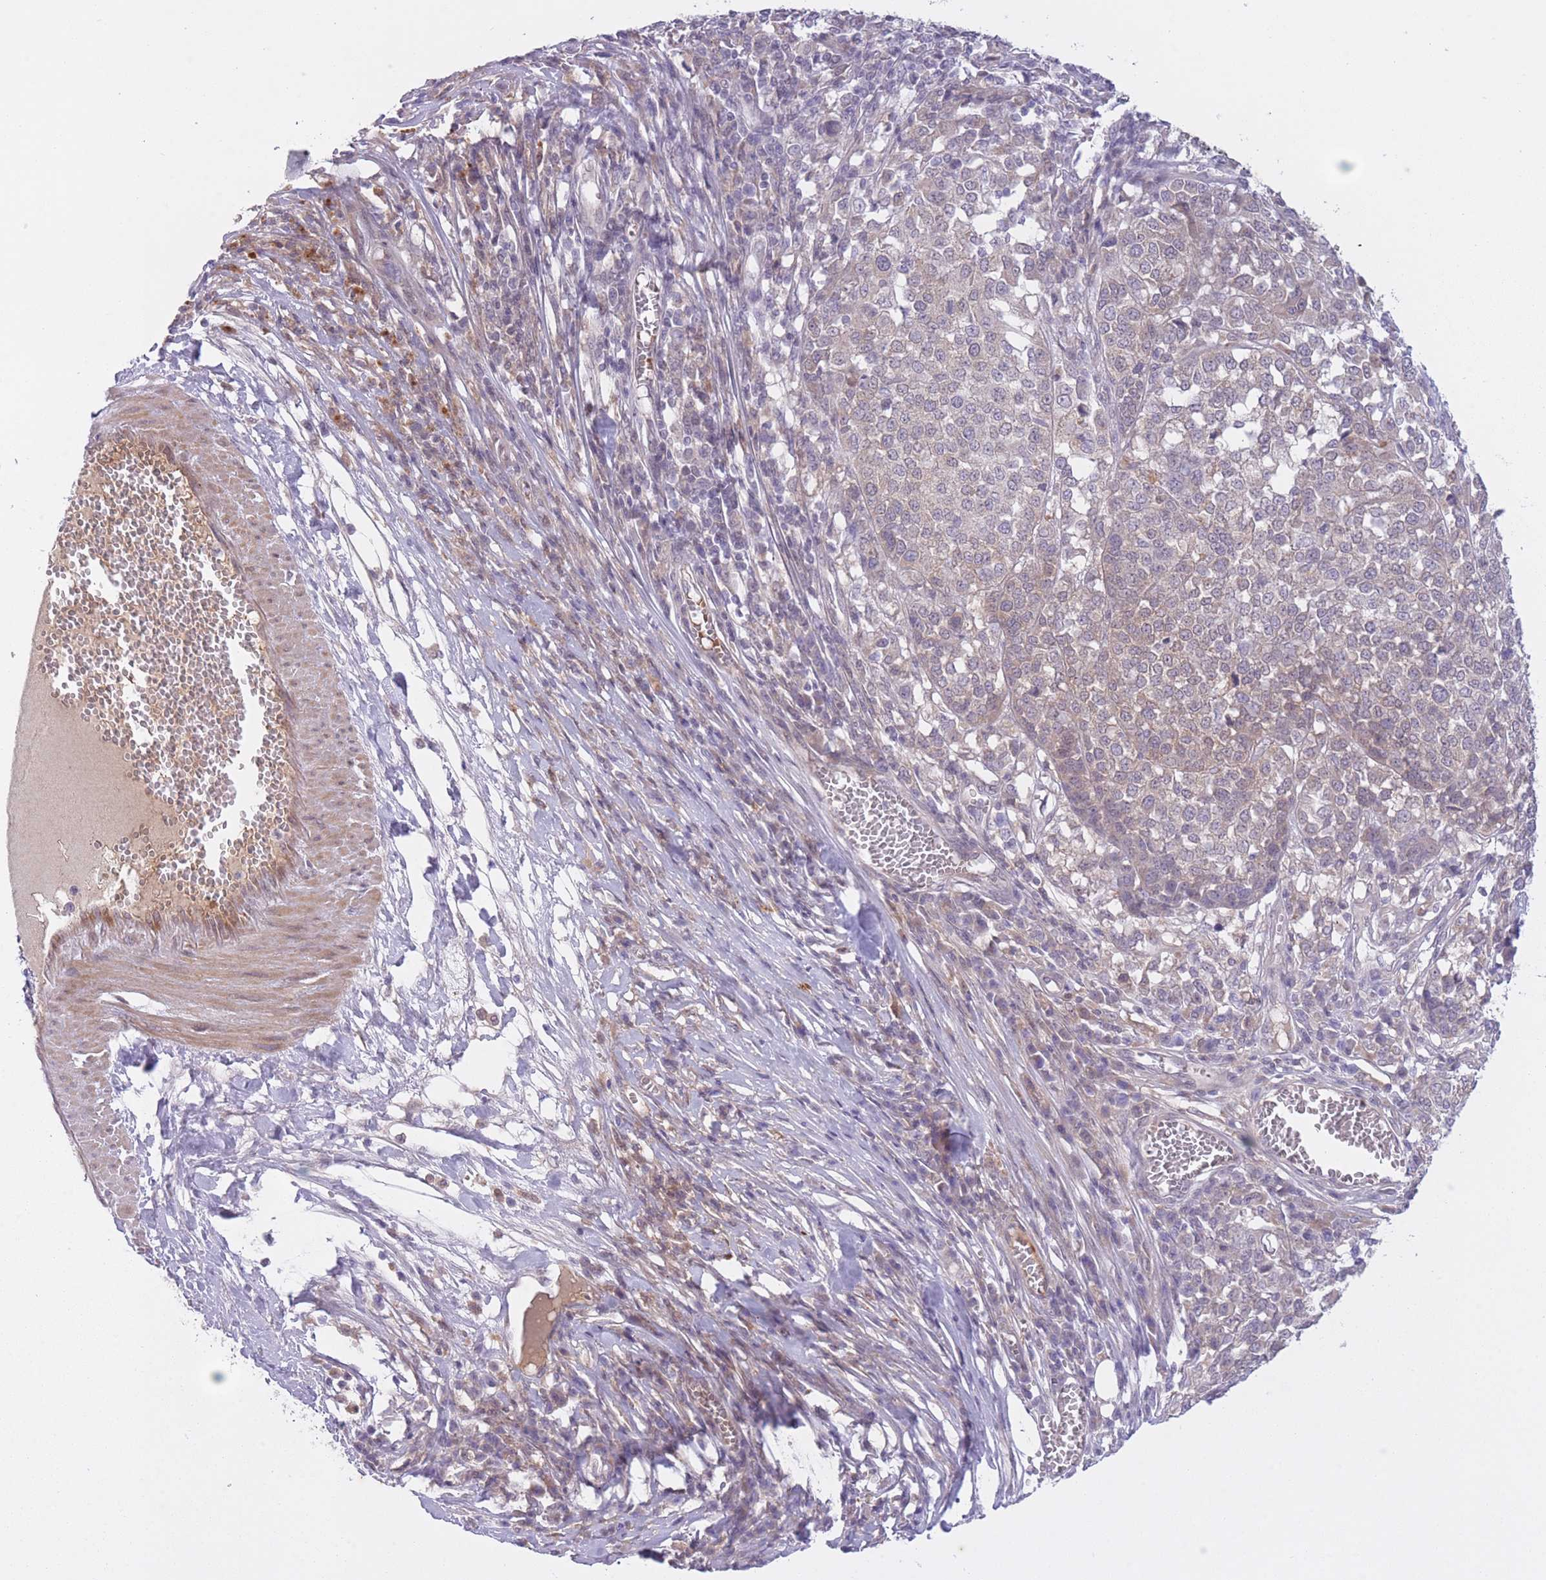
{"staining": {"intensity": "weak", "quantity": "<25%", "location": "cytoplasmic/membranous"}, "tissue": "melanoma", "cell_type": "Tumor cells", "image_type": "cancer", "snomed": [{"axis": "morphology", "description": "Malignant melanoma, Metastatic site"}, {"axis": "topography", "description": "Lymph node"}], "caption": "Immunohistochemistry (IHC) of melanoma reveals no positivity in tumor cells. (IHC, brightfield microscopy, high magnification).", "gene": "ARPIN", "patient": {"sex": "male", "age": 44}}